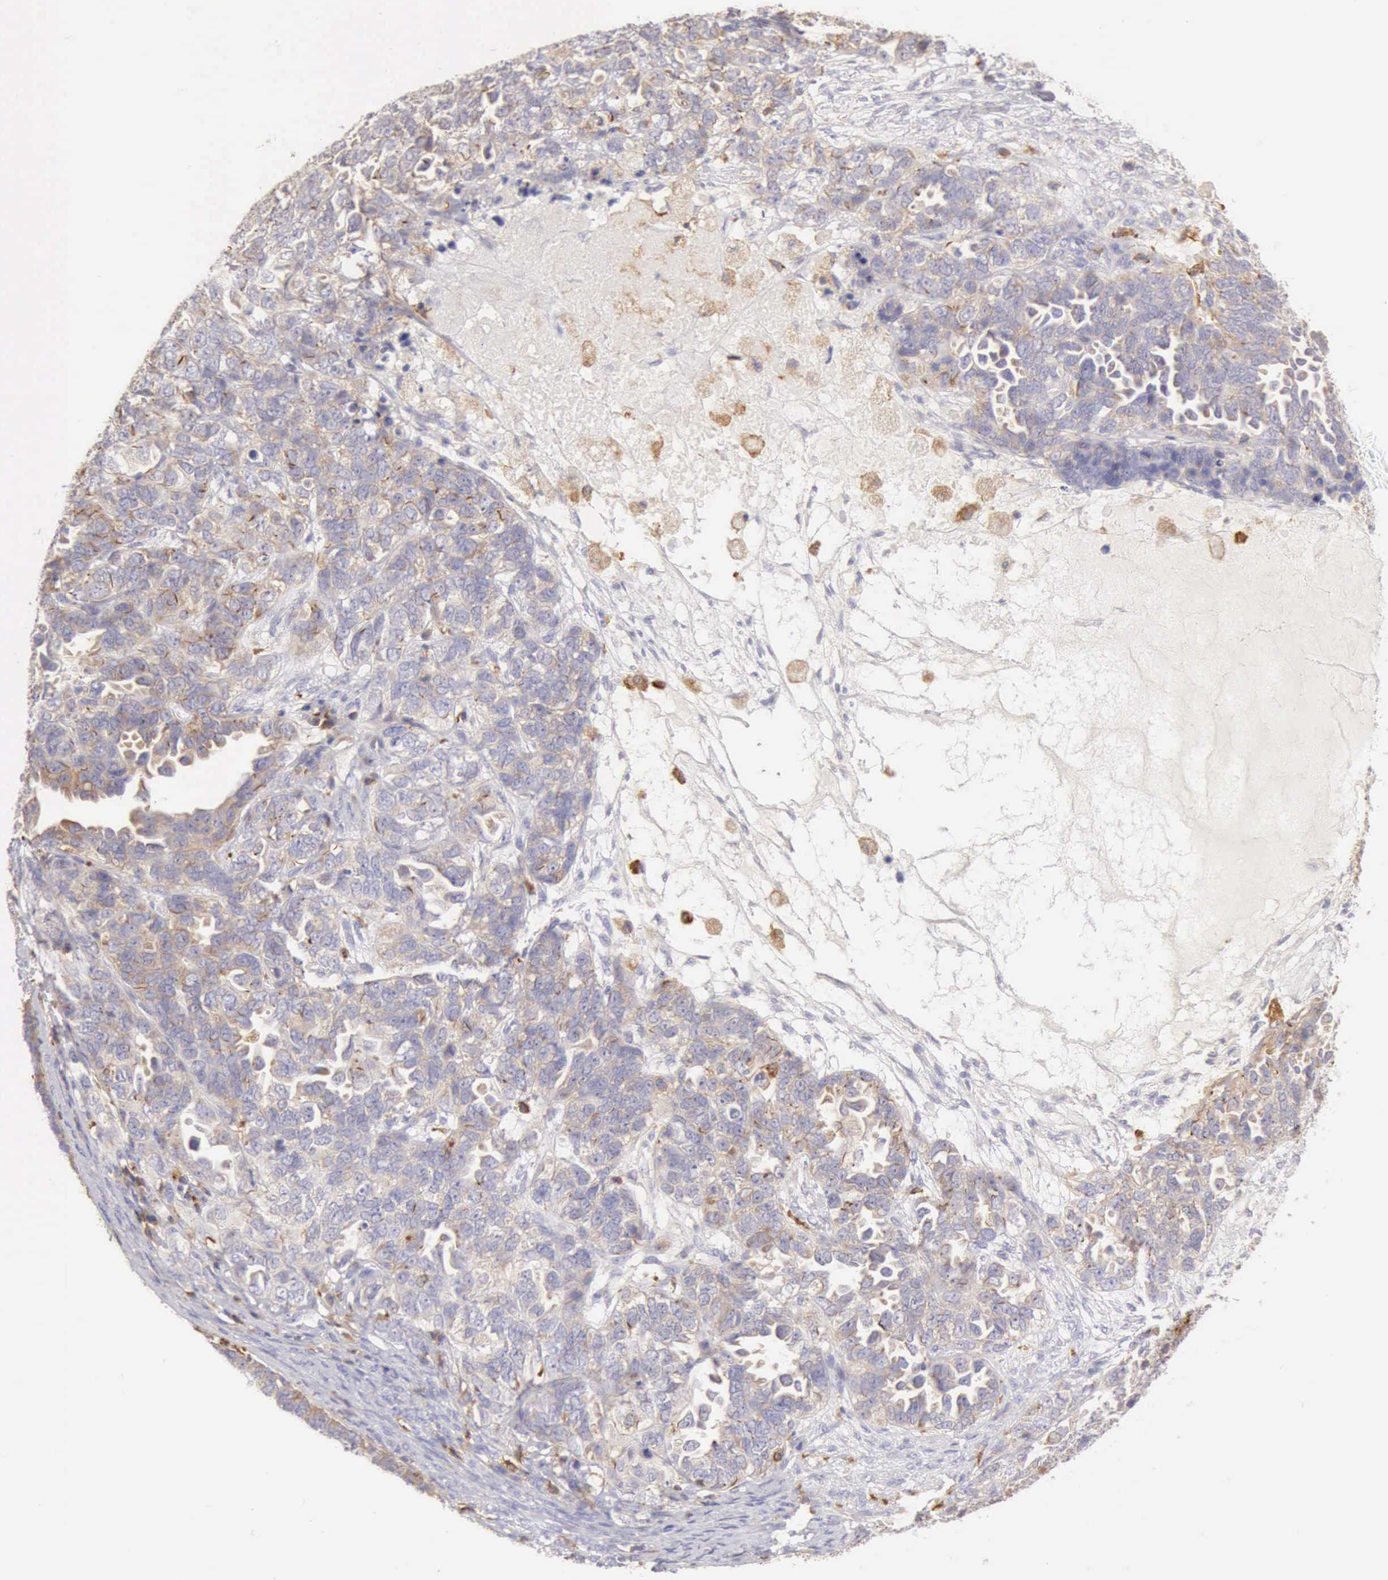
{"staining": {"intensity": "weak", "quantity": "25%-75%", "location": "cytoplasmic/membranous"}, "tissue": "ovarian cancer", "cell_type": "Tumor cells", "image_type": "cancer", "snomed": [{"axis": "morphology", "description": "Cystadenocarcinoma, serous, NOS"}, {"axis": "topography", "description": "Ovary"}], "caption": "High-magnification brightfield microscopy of ovarian cancer stained with DAB (3,3'-diaminobenzidine) (brown) and counterstained with hematoxylin (blue). tumor cells exhibit weak cytoplasmic/membranous staining is seen in about25%-75% of cells.", "gene": "ARHGAP4", "patient": {"sex": "female", "age": 82}}